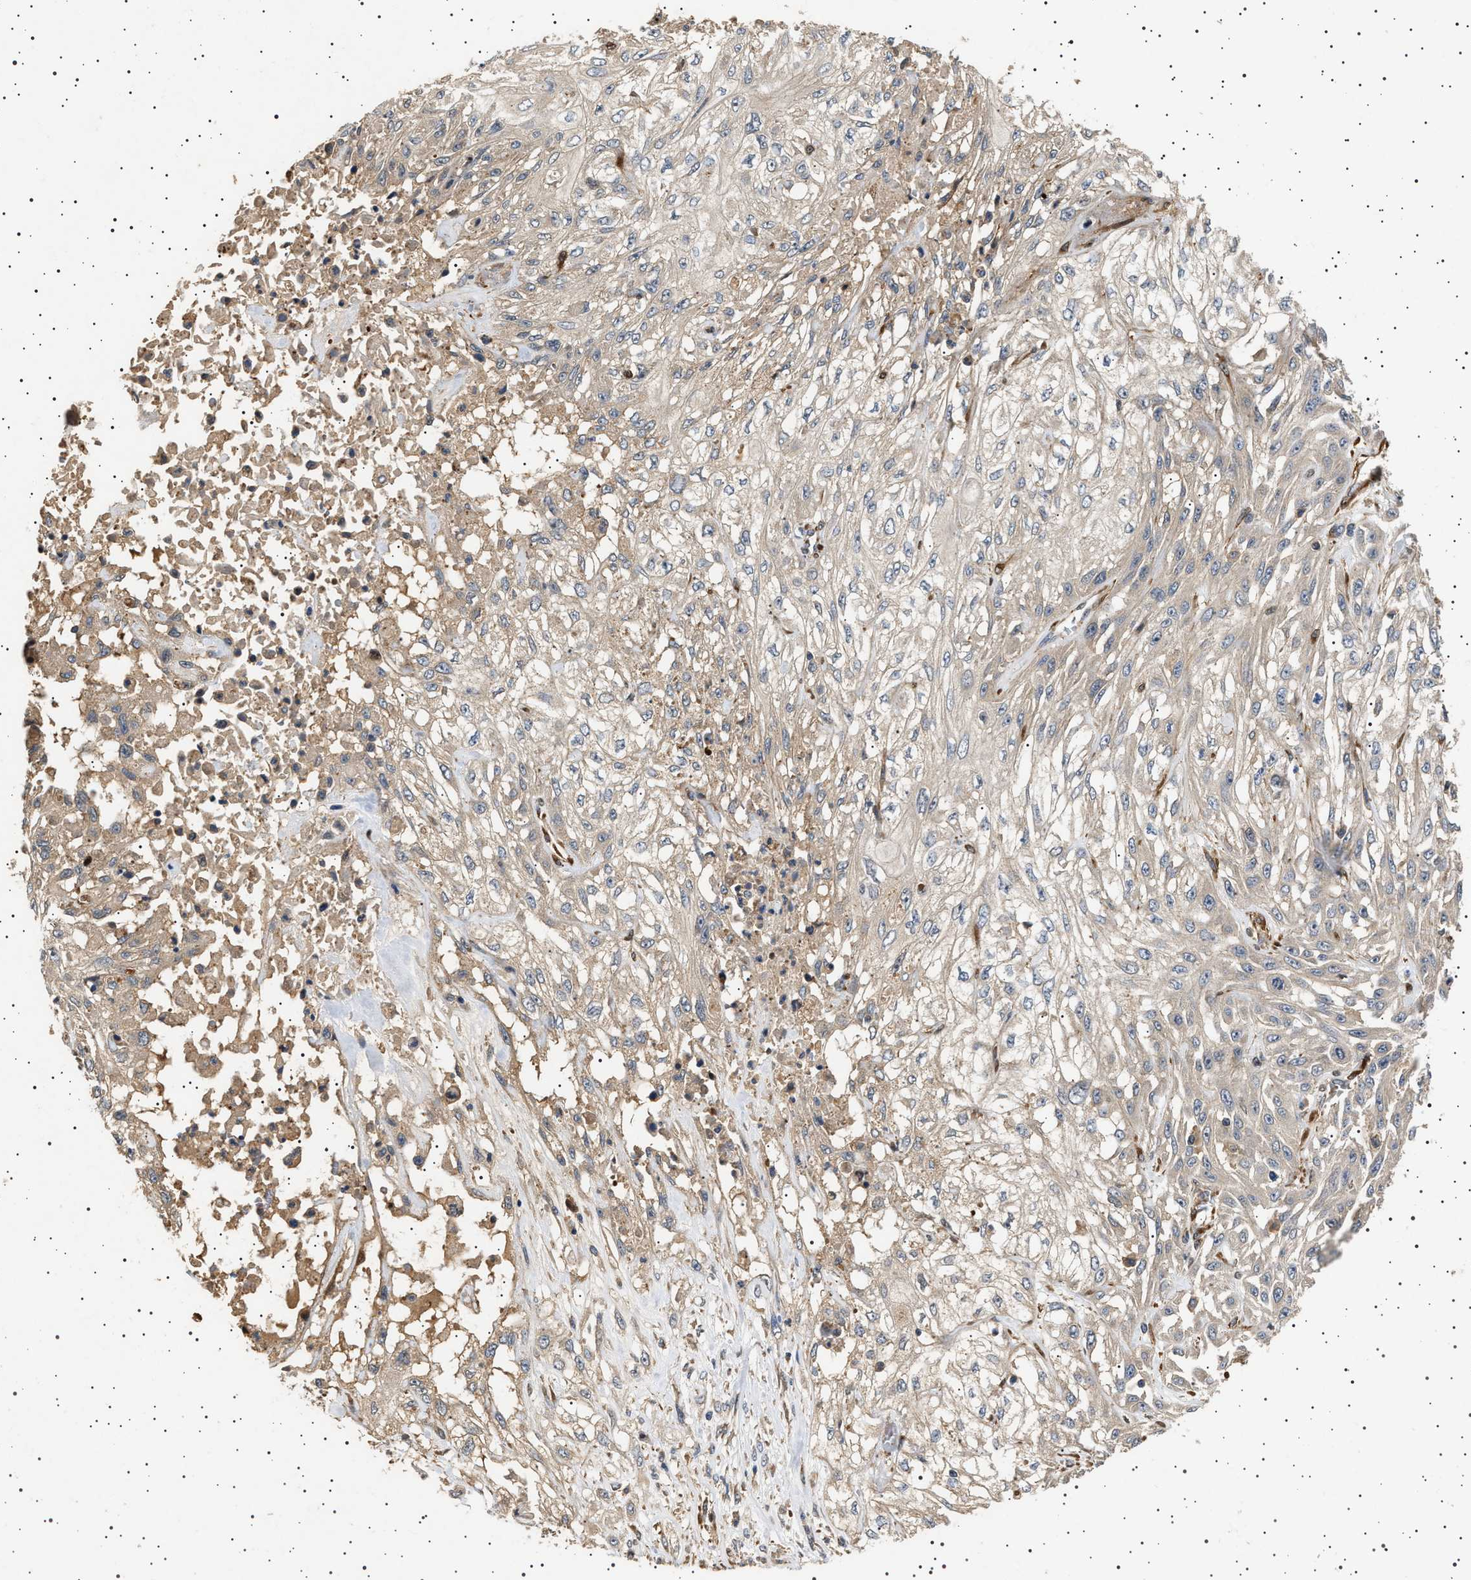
{"staining": {"intensity": "weak", "quantity": "<25%", "location": "cytoplasmic/membranous"}, "tissue": "skin cancer", "cell_type": "Tumor cells", "image_type": "cancer", "snomed": [{"axis": "morphology", "description": "Squamous cell carcinoma, NOS"}, {"axis": "morphology", "description": "Squamous cell carcinoma, metastatic, NOS"}, {"axis": "topography", "description": "Skin"}, {"axis": "topography", "description": "Lymph node"}], "caption": "Tumor cells show no significant protein positivity in skin cancer (squamous cell carcinoma). (DAB (3,3'-diaminobenzidine) immunohistochemistry (IHC), high magnification).", "gene": "GUCY1B1", "patient": {"sex": "male", "age": 75}}